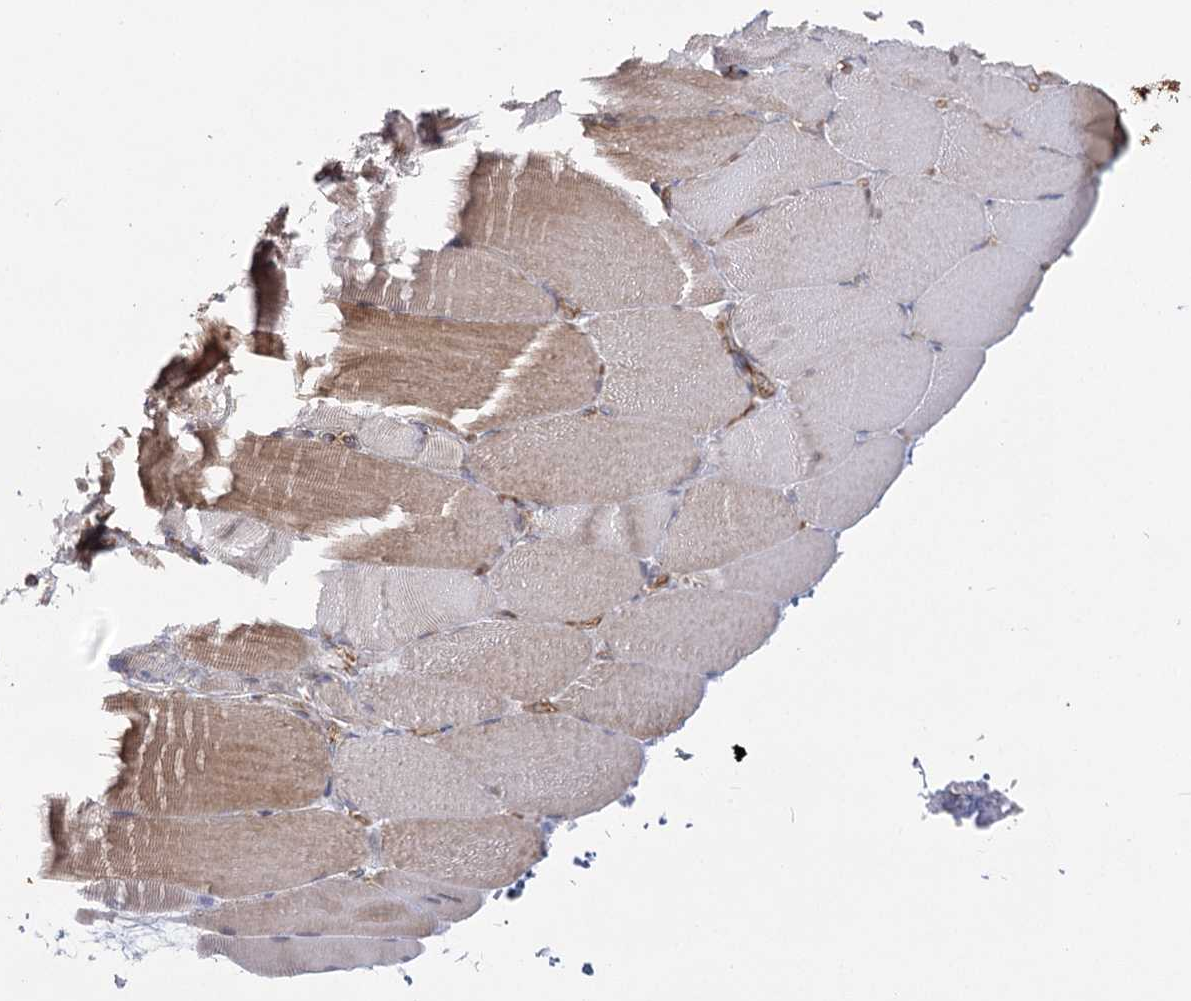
{"staining": {"intensity": "weak", "quantity": "<25%", "location": "cytoplasmic/membranous"}, "tissue": "skeletal muscle", "cell_type": "Myocytes", "image_type": "normal", "snomed": [{"axis": "morphology", "description": "Normal tissue, NOS"}, {"axis": "topography", "description": "Skeletal muscle"}, {"axis": "topography", "description": "Parathyroid gland"}], "caption": "Human skeletal muscle stained for a protein using IHC exhibits no staining in myocytes.", "gene": "RPP14", "patient": {"sex": "female", "age": 37}}